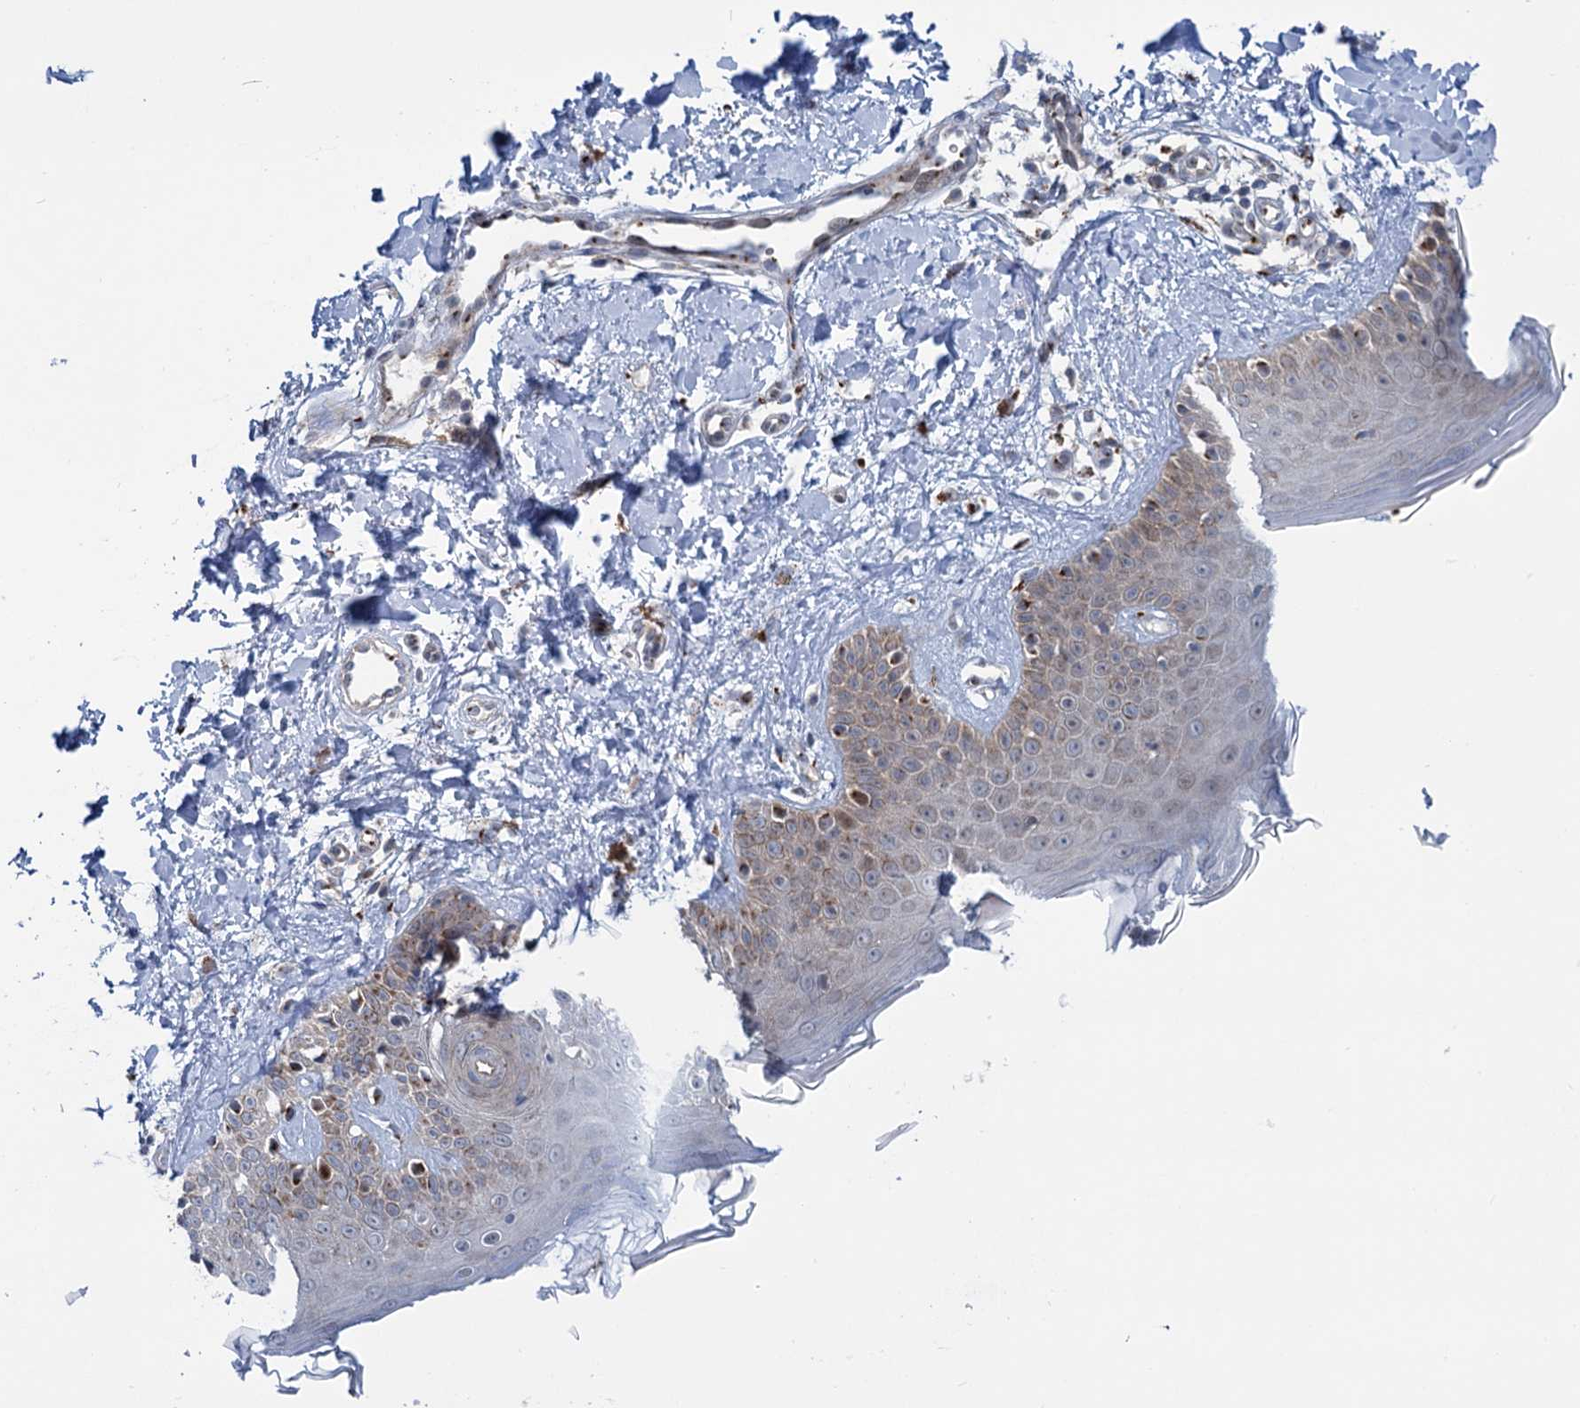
{"staining": {"intensity": "negative", "quantity": "none", "location": "none"}, "tissue": "skin", "cell_type": "Fibroblasts", "image_type": "normal", "snomed": [{"axis": "morphology", "description": "Normal tissue, NOS"}, {"axis": "topography", "description": "Skin"}], "caption": "IHC image of benign skin: skin stained with DAB (3,3'-diaminobenzidine) demonstrates no significant protein expression in fibroblasts.", "gene": "ELP4", "patient": {"sex": "male", "age": 52}}